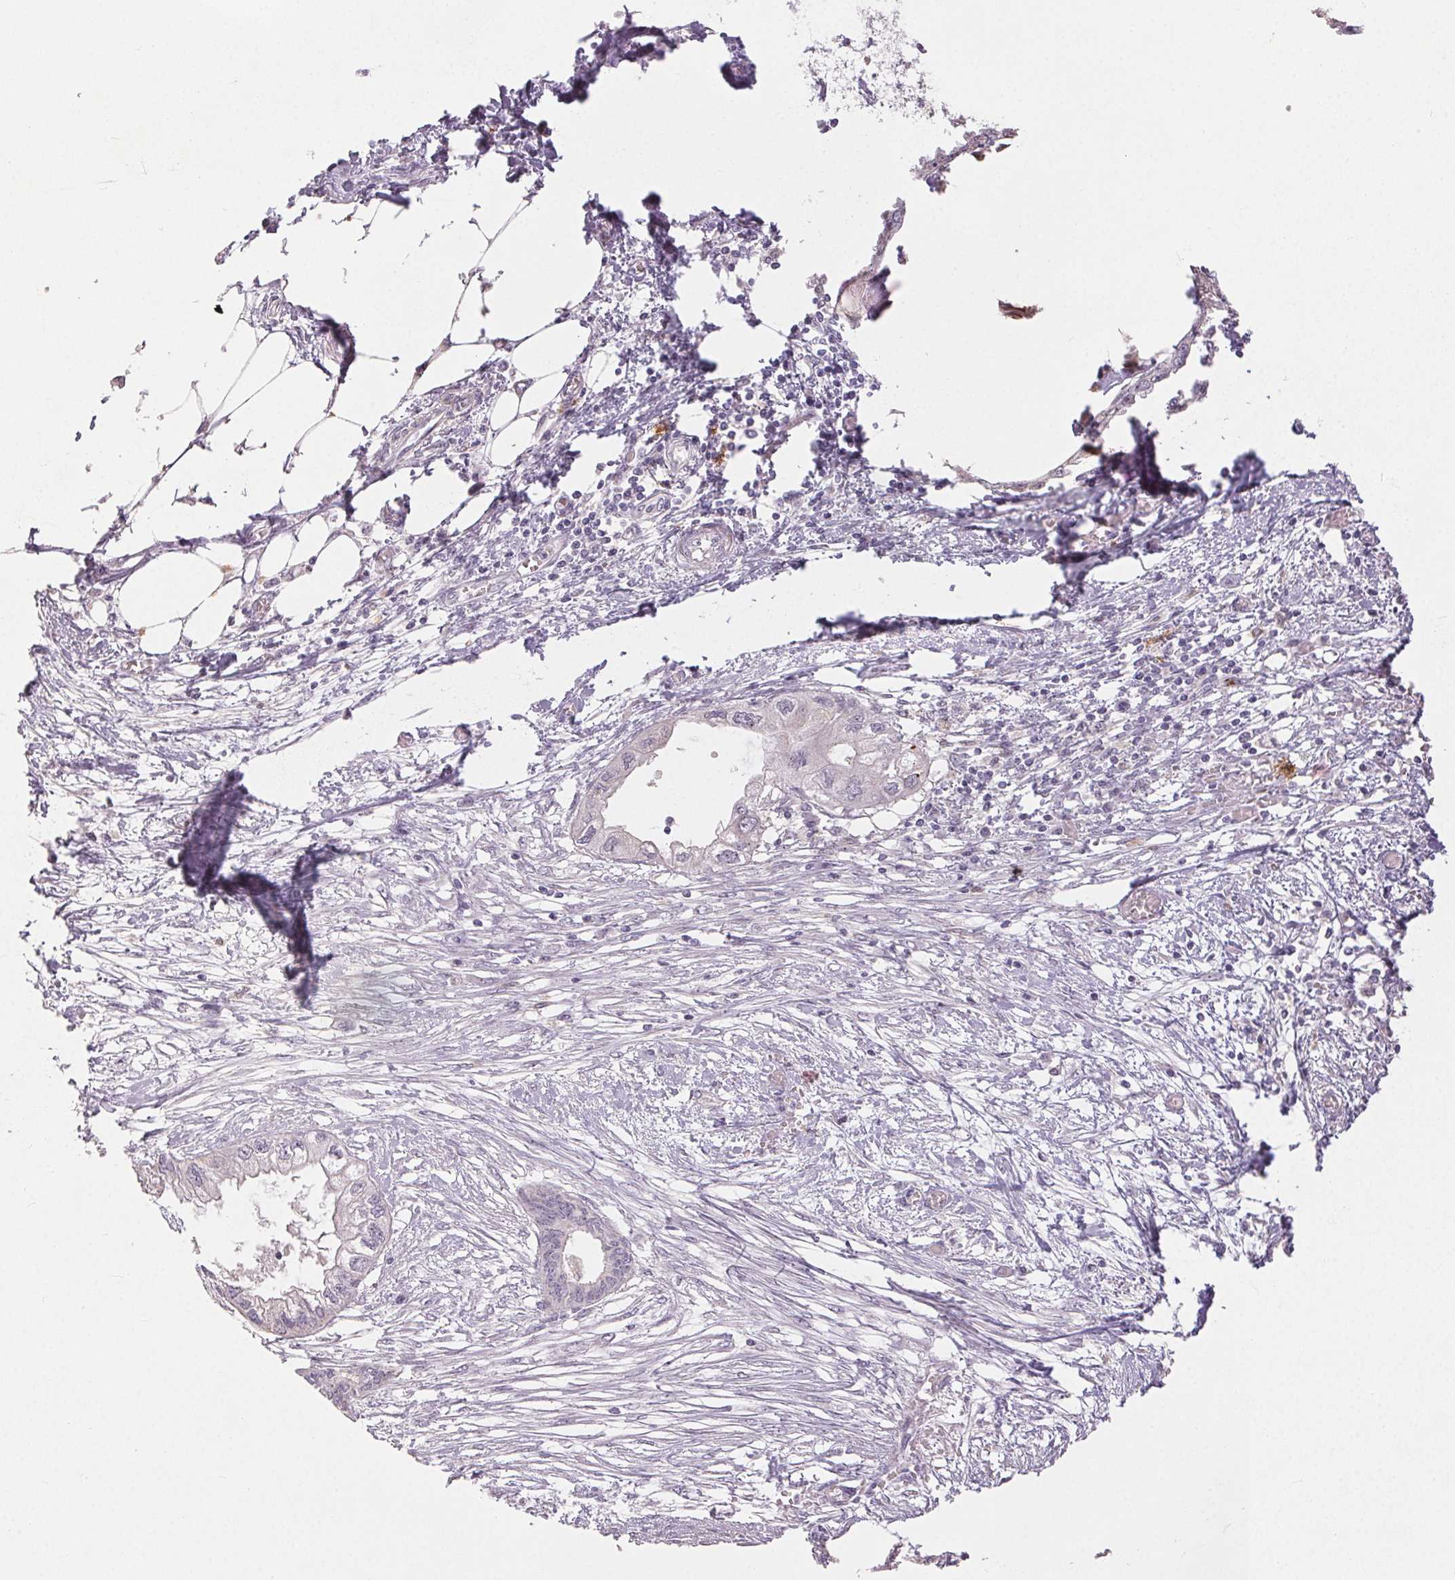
{"staining": {"intensity": "negative", "quantity": "none", "location": "none"}, "tissue": "endometrial cancer", "cell_type": "Tumor cells", "image_type": "cancer", "snomed": [{"axis": "morphology", "description": "Adenocarcinoma, NOS"}, {"axis": "morphology", "description": "Adenocarcinoma, metastatic, NOS"}, {"axis": "topography", "description": "Adipose tissue"}, {"axis": "topography", "description": "Endometrium"}], "caption": "Immunohistochemical staining of endometrial metastatic adenocarcinoma shows no significant staining in tumor cells. The staining is performed using DAB (3,3'-diaminobenzidine) brown chromogen with nuclei counter-stained in using hematoxylin.", "gene": "RPGRIP1", "patient": {"sex": "female", "age": 67}}